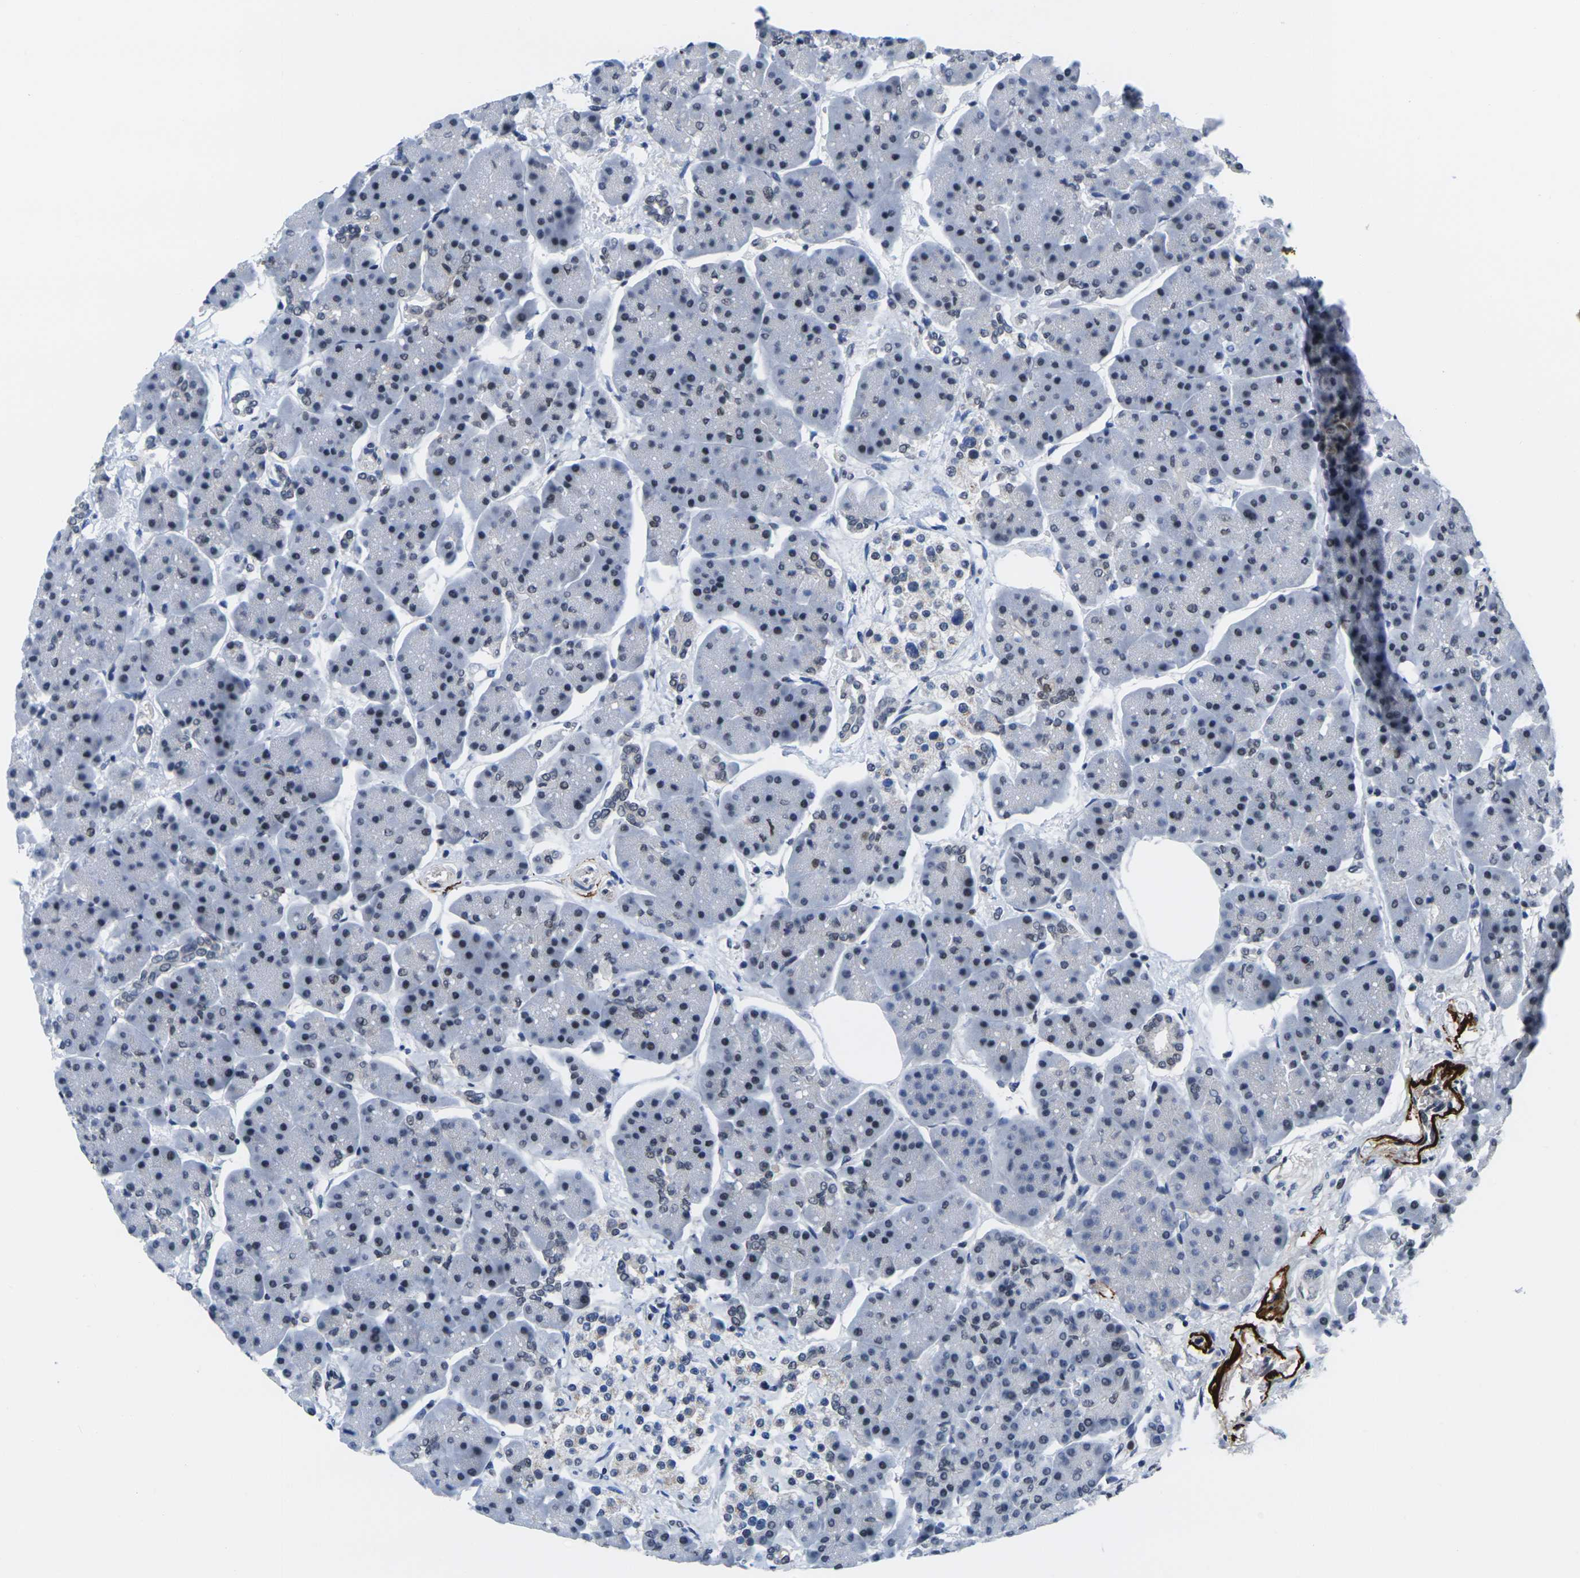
{"staining": {"intensity": "negative", "quantity": "none", "location": "none"}, "tissue": "pancreas", "cell_type": "Exocrine glandular cells", "image_type": "normal", "snomed": [{"axis": "morphology", "description": "Normal tissue, NOS"}, {"axis": "topography", "description": "Pancreas"}], "caption": "A high-resolution histopathology image shows IHC staining of normal pancreas, which exhibits no significant expression in exocrine glandular cells.", "gene": "RBM7", "patient": {"sex": "female", "age": 70}}